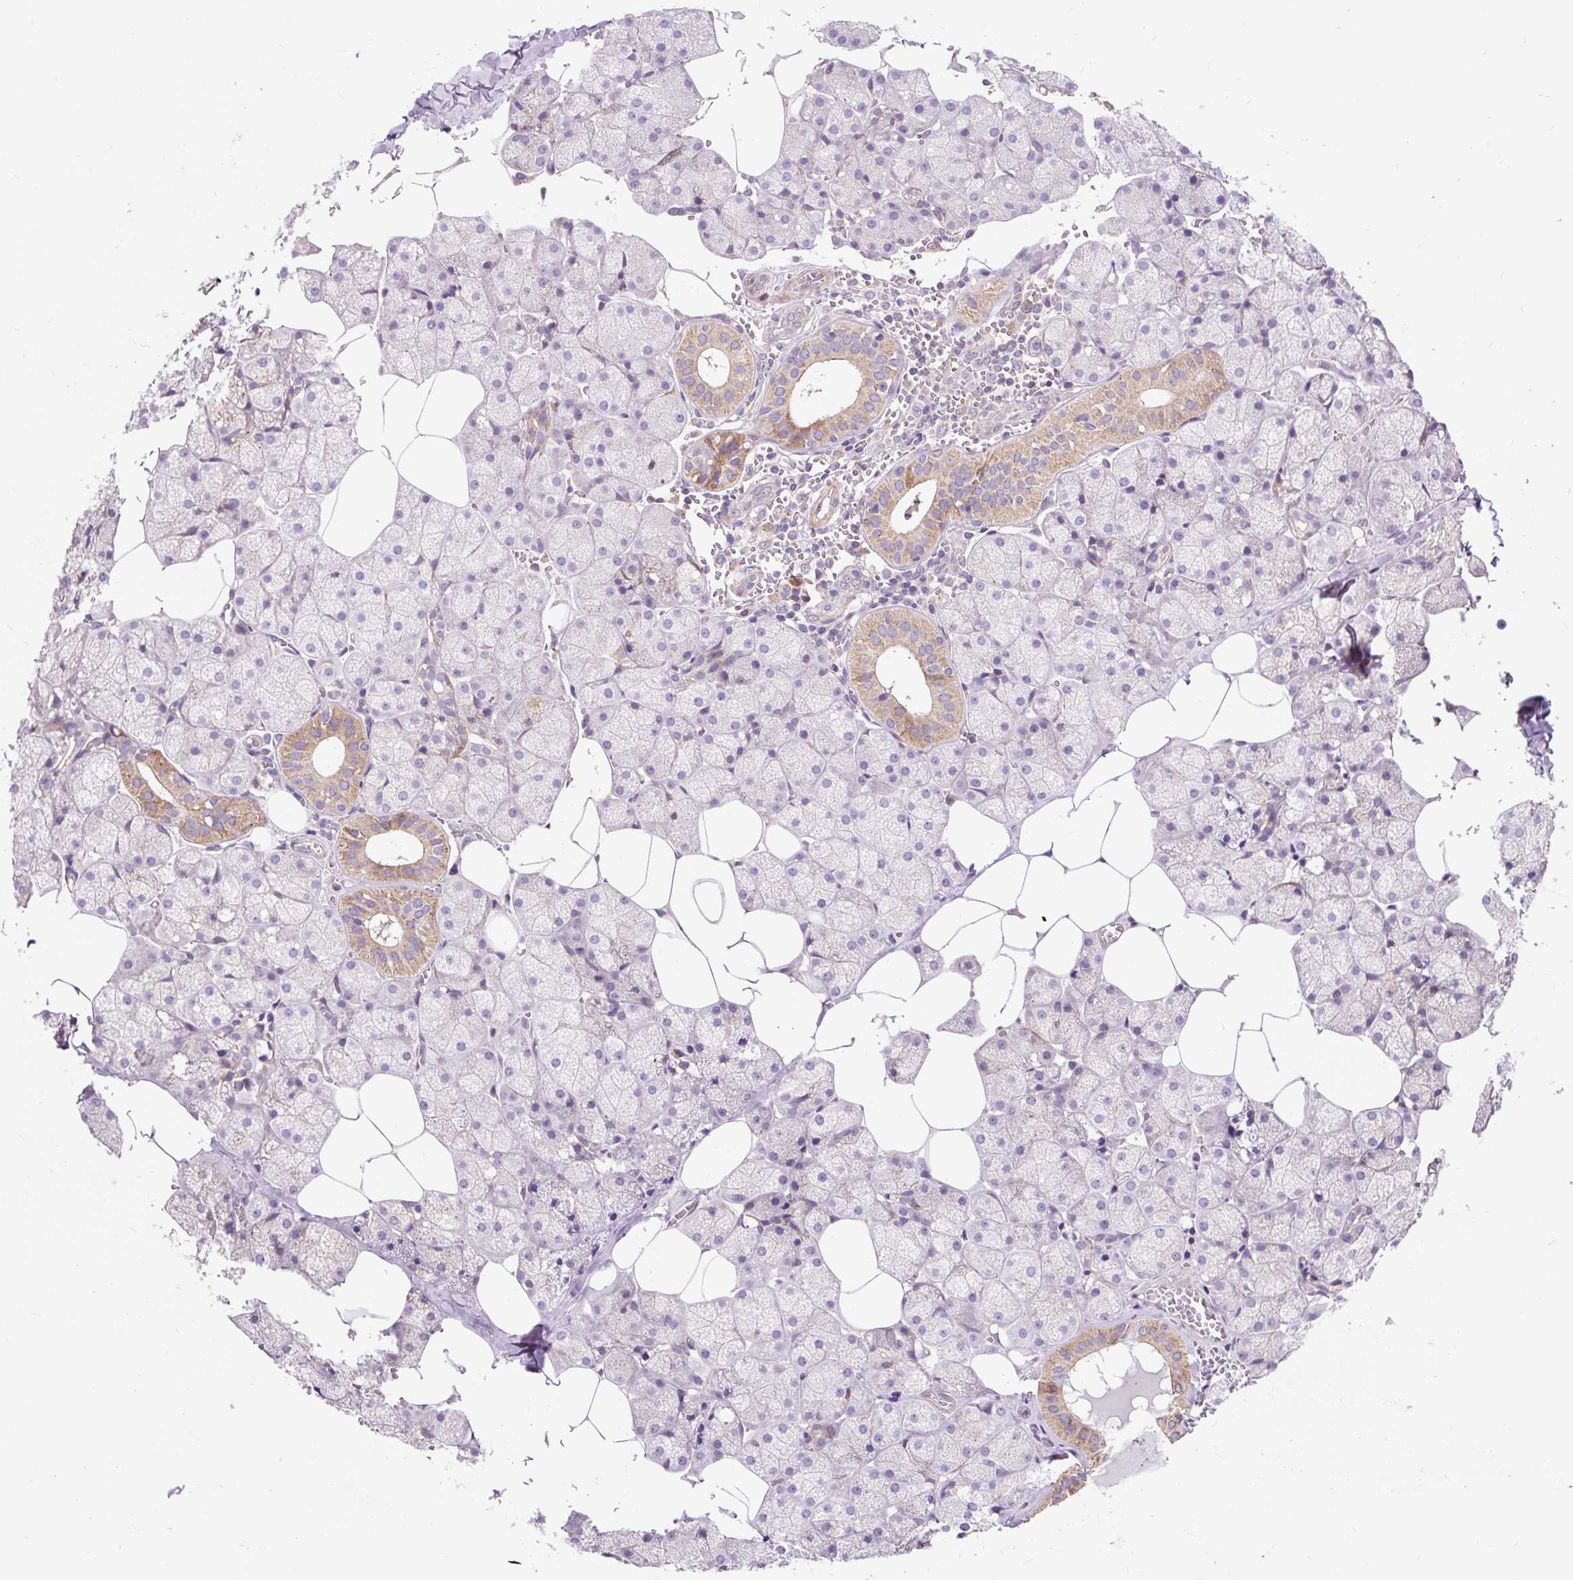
{"staining": {"intensity": "moderate", "quantity": "25%-75%", "location": "cytoplasmic/membranous"}, "tissue": "salivary gland", "cell_type": "Glandular cells", "image_type": "normal", "snomed": [{"axis": "morphology", "description": "Normal tissue, NOS"}, {"axis": "topography", "description": "Salivary gland"}, {"axis": "topography", "description": "Peripheral nerve tissue"}], "caption": "Brown immunohistochemical staining in normal human salivary gland displays moderate cytoplasmic/membranous positivity in about 25%-75% of glandular cells. The protein of interest is stained brown, and the nuclei are stained in blue (DAB IHC with brightfield microscopy, high magnification).", "gene": "PRIMPOL", "patient": {"sex": "male", "age": 38}}